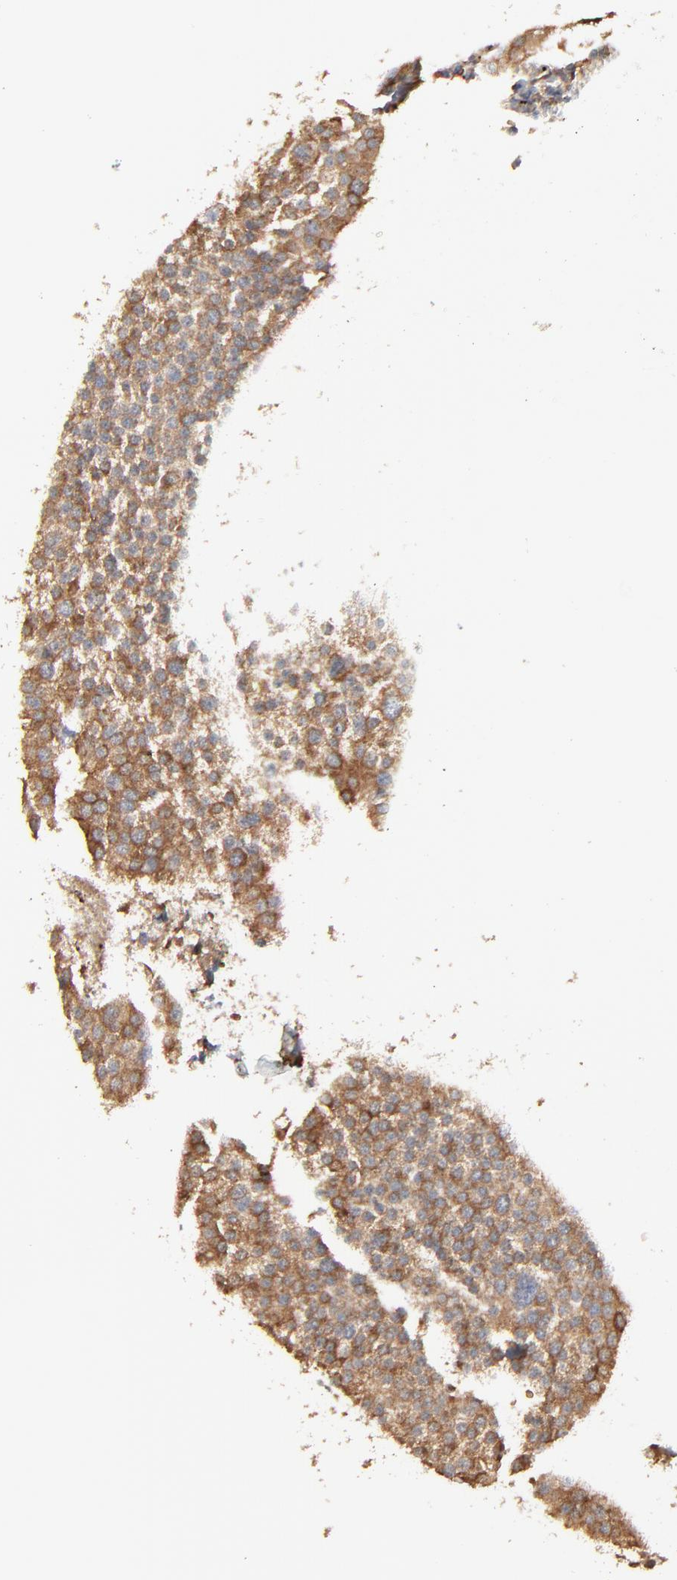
{"staining": {"intensity": "moderate", "quantity": ">75%", "location": "cytoplasmic/membranous"}, "tissue": "carcinoid", "cell_type": "Tumor cells", "image_type": "cancer", "snomed": [{"axis": "morphology", "description": "Carcinoid, malignant, NOS"}, {"axis": "topography", "description": "Small intestine"}], "caption": "Immunohistochemical staining of carcinoid exhibits medium levels of moderate cytoplasmic/membranous protein expression in approximately >75% of tumor cells.", "gene": "FANCB", "patient": {"sex": "male", "age": 60}}